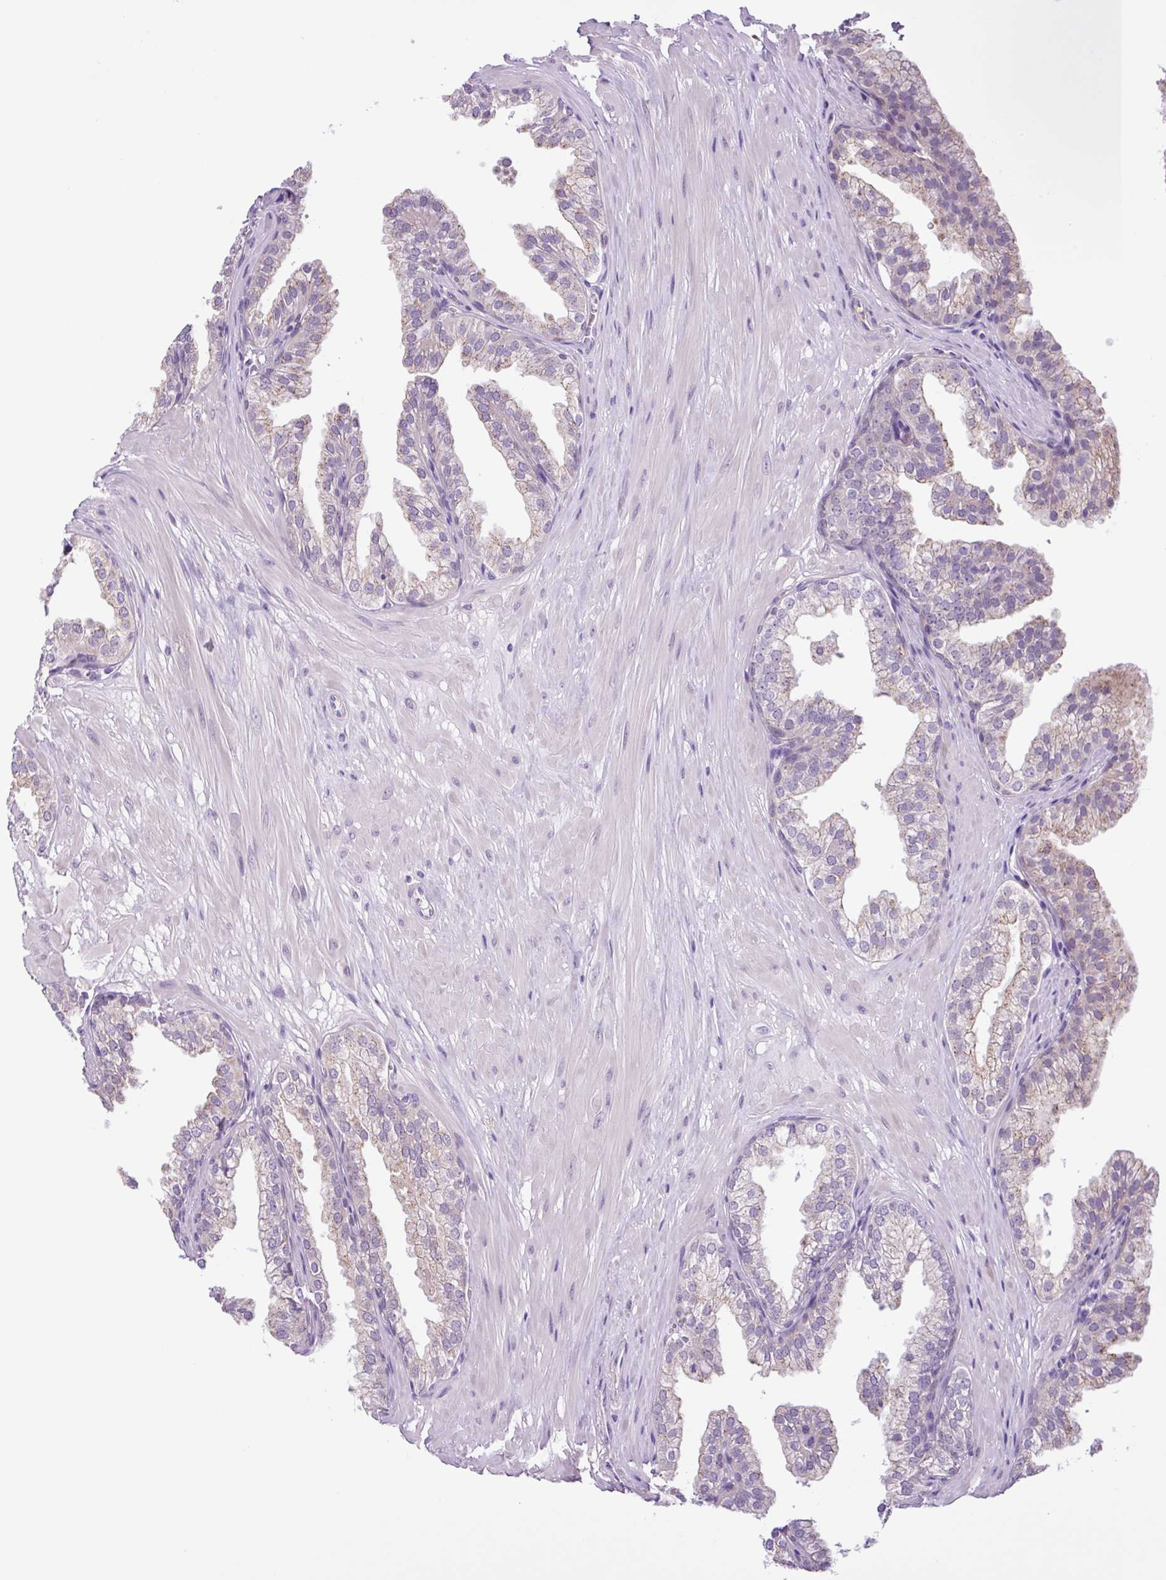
{"staining": {"intensity": "moderate", "quantity": "25%-75%", "location": "cytoplasmic/membranous"}, "tissue": "prostate", "cell_type": "Glandular cells", "image_type": "normal", "snomed": [{"axis": "morphology", "description": "Normal tissue, NOS"}, {"axis": "topography", "description": "Prostate"}, {"axis": "topography", "description": "Peripheral nerve tissue"}], "caption": "Brown immunohistochemical staining in normal human prostate exhibits moderate cytoplasmic/membranous expression in approximately 25%-75% of glandular cells. The staining was performed using DAB (3,3'-diaminobenzidine), with brown indicating positive protein expression. Nuclei are stained blue with hematoxylin.", "gene": "TONSL", "patient": {"sex": "male", "age": 55}}